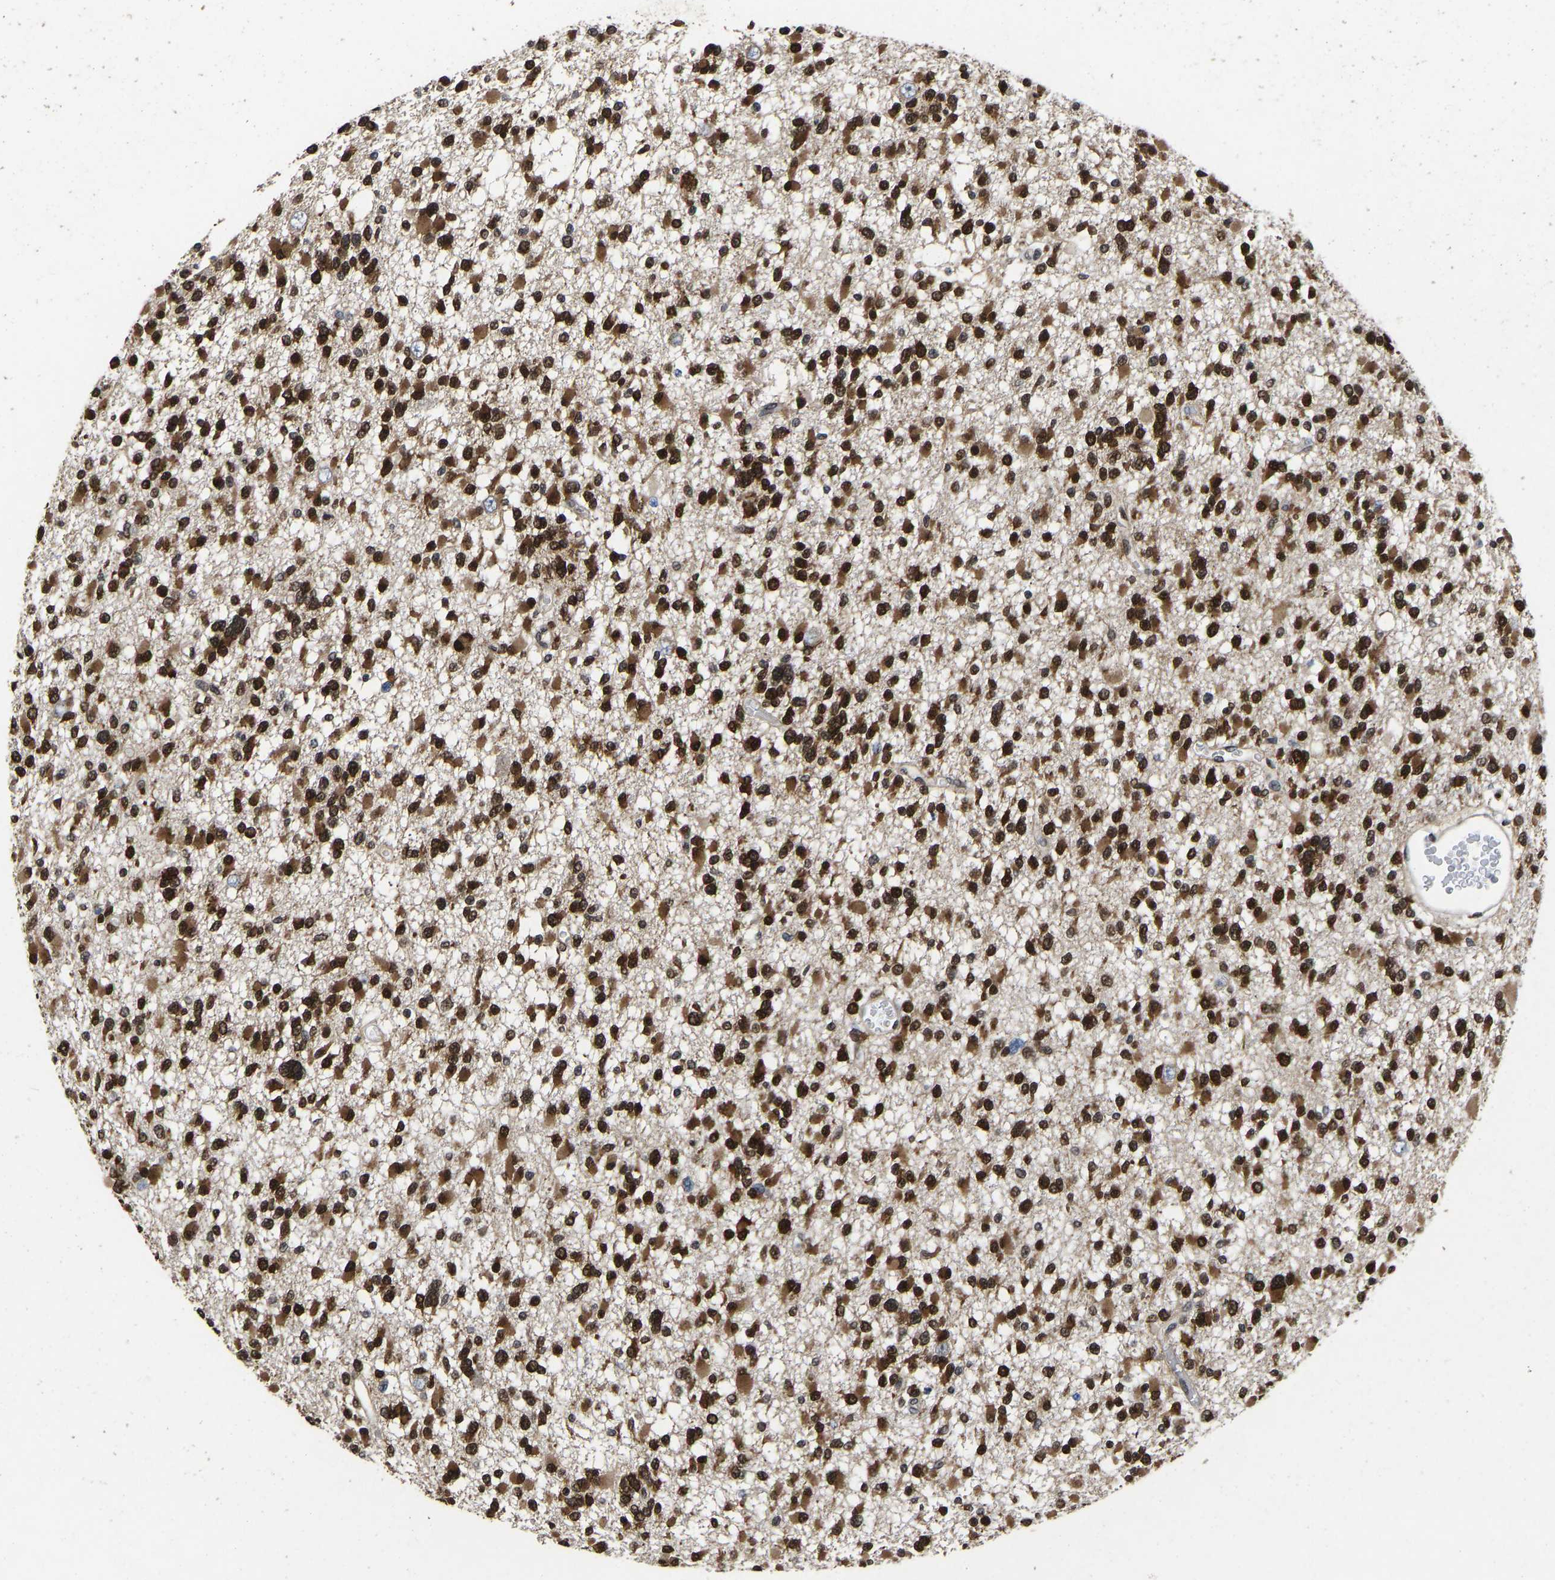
{"staining": {"intensity": "strong", "quantity": ">75%", "location": "cytoplasmic/membranous,nuclear"}, "tissue": "glioma", "cell_type": "Tumor cells", "image_type": "cancer", "snomed": [{"axis": "morphology", "description": "Glioma, malignant, Low grade"}, {"axis": "topography", "description": "Brain"}], "caption": "Protein expression analysis of human glioma reveals strong cytoplasmic/membranous and nuclear expression in approximately >75% of tumor cells.", "gene": "QKI", "patient": {"sex": "female", "age": 22}}